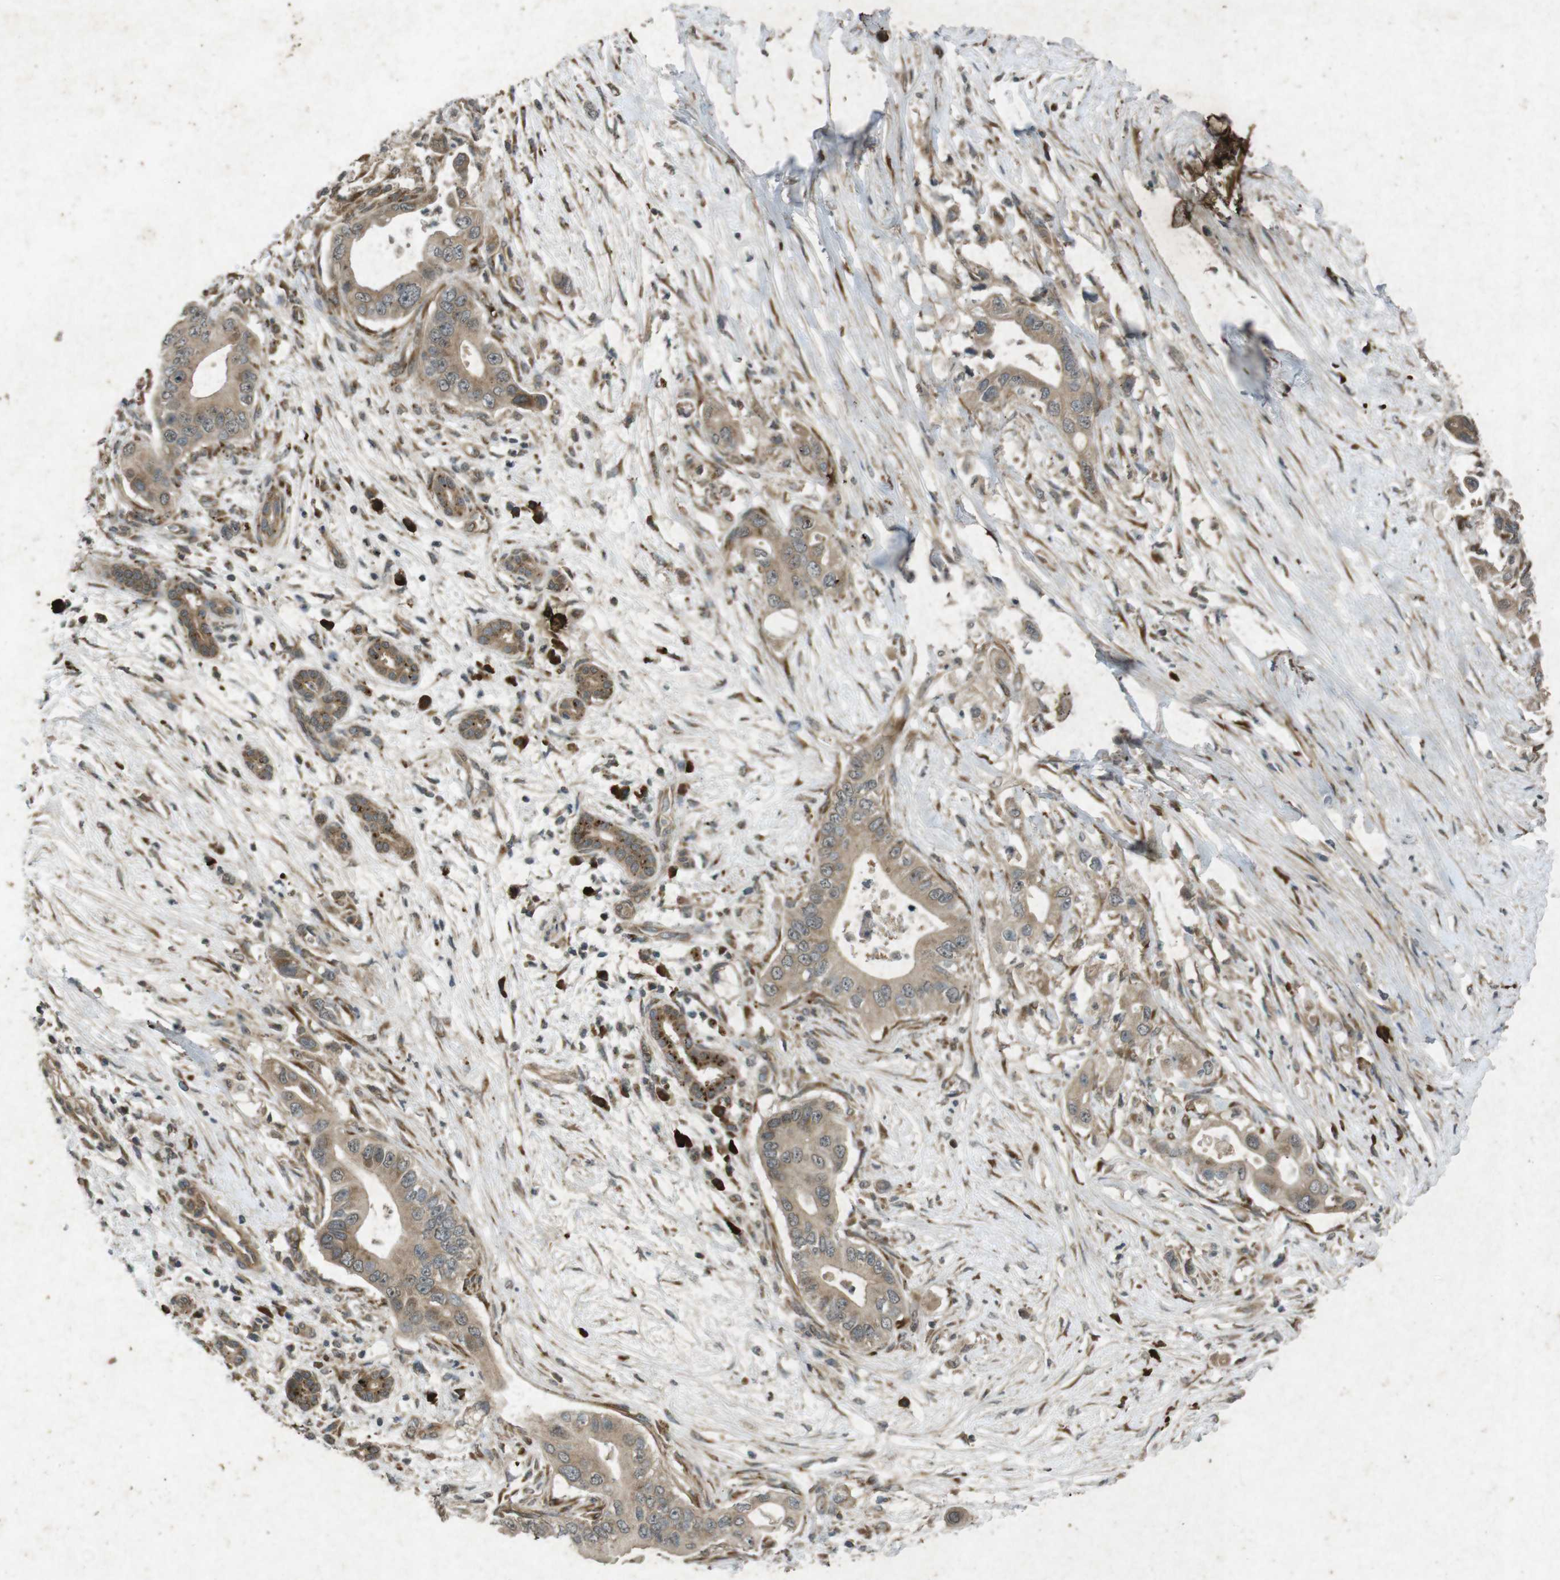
{"staining": {"intensity": "moderate", "quantity": ">75%", "location": "cytoplasmic/membranous"}, "tissue": "pancreatic cancer", "cell_type": "Tumor cells", "image_type": "cancer", "snomed": [{"axis": "morphology", "description": "Adenocarcinoma, NOS"}, {"axis": "topography", "description": "Pancreas"}], "caption": "IHC histopathology image of neoplastic tissue: human pancreatic cancer stained using IHC displays medium levels of moderate protein expression localized specifically in the cytoplasmic/membranous of tumor cells, appearing as a cytoplasmic/membranous brown color.", "gene": "FLCN", "patient": {"sex": "male", "age": 77}}